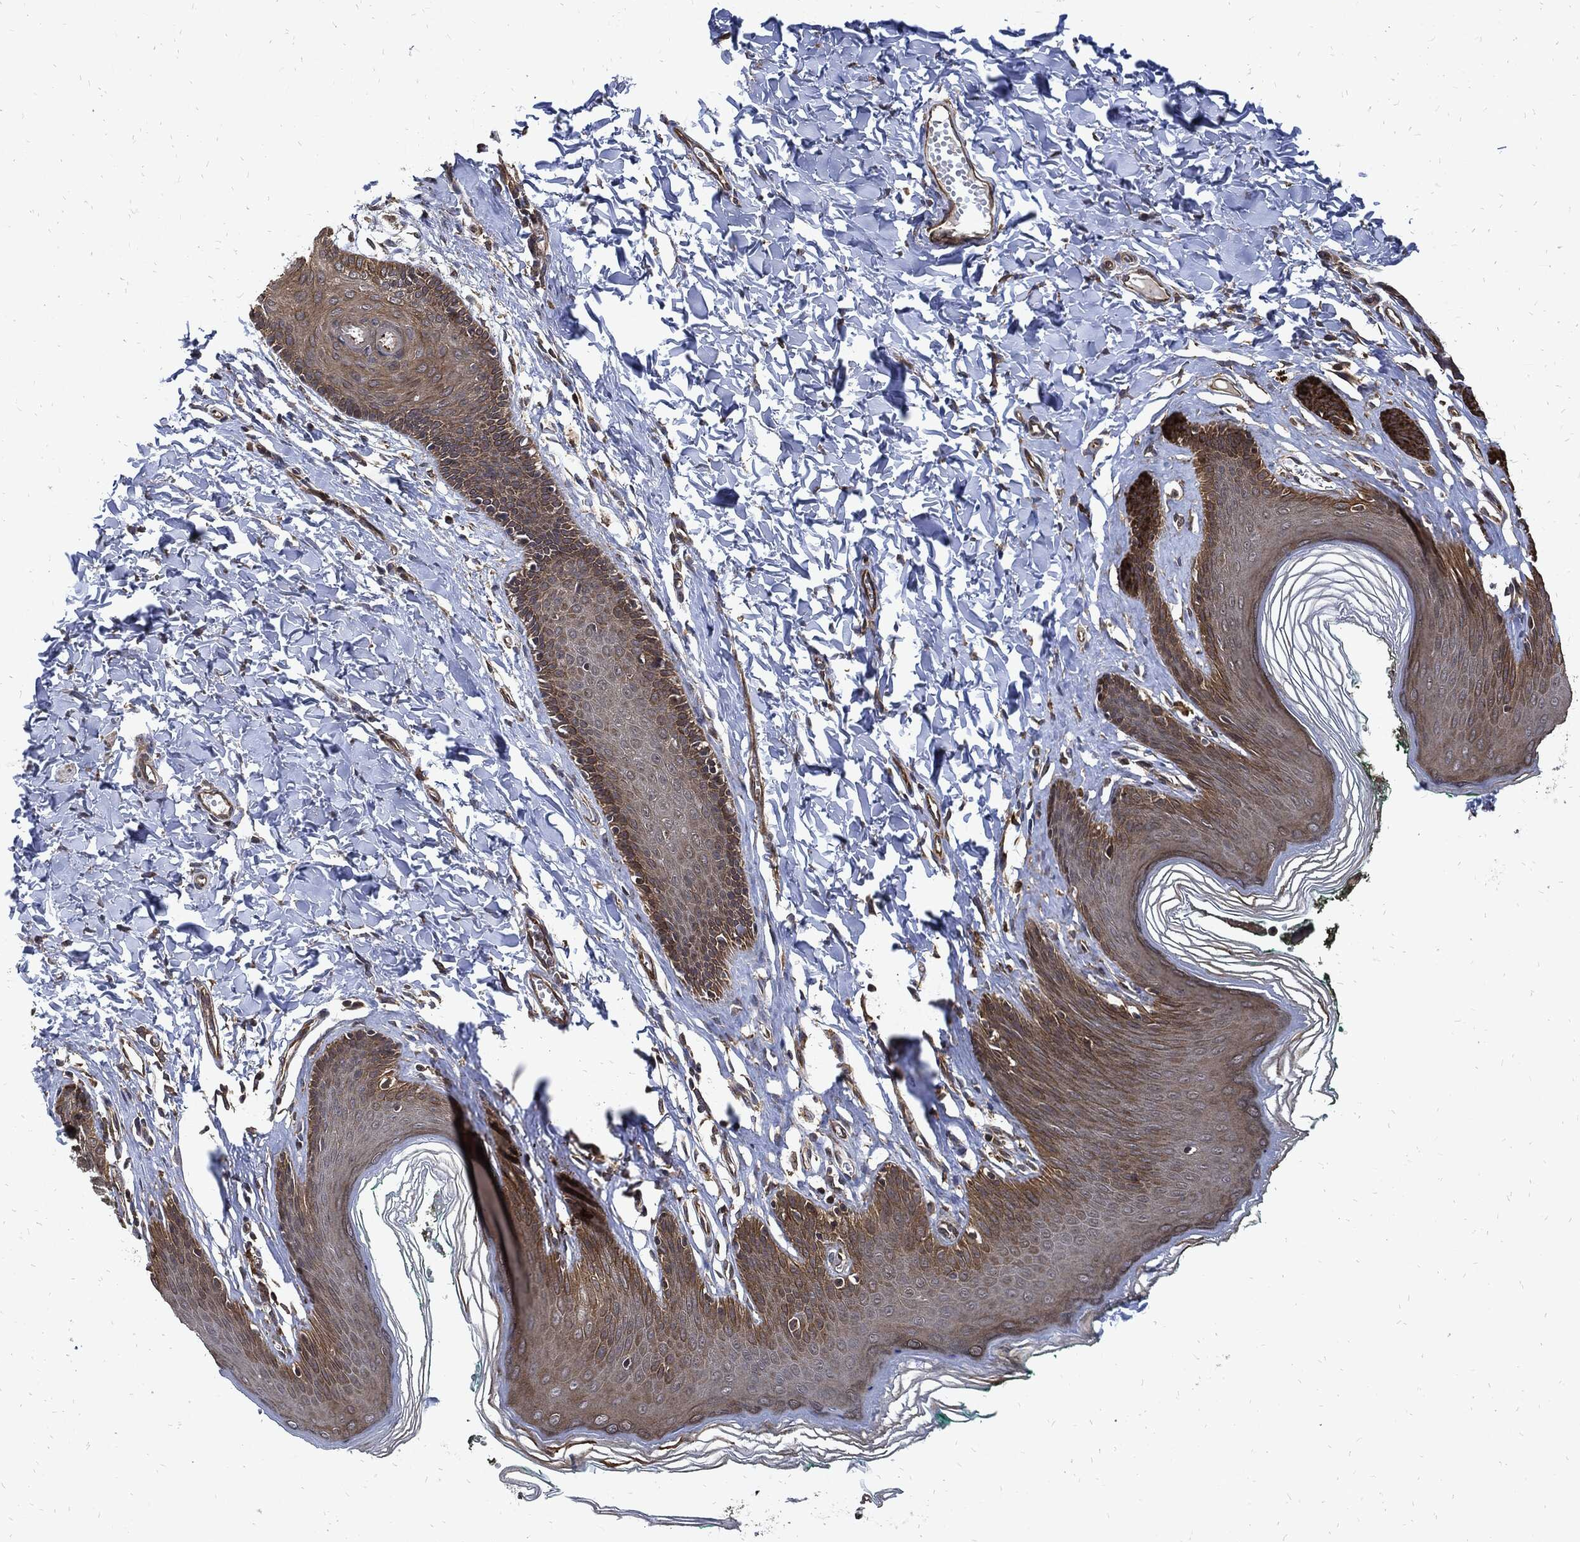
{"staining": {"intensity": "moderate", "quantity": ">75%", "location": "cytoplasmic/membranous"}, "tissue": "skin", "cell_type": "Epidermal cells", "image_type": "normal", "snomed": [{"axis": "morphology", "description": "Normal tissue, NOS"}, {"axis": "topography", "description": "Vulva"}], "caption": "DAB immunohistochemical staining of normal human skin reveals moderate cytoplasmic/membranous protein staining in about >75% of epidermal cells.", "gene": "DCTN1", "patient": {"sex": "female", "age": 66}}